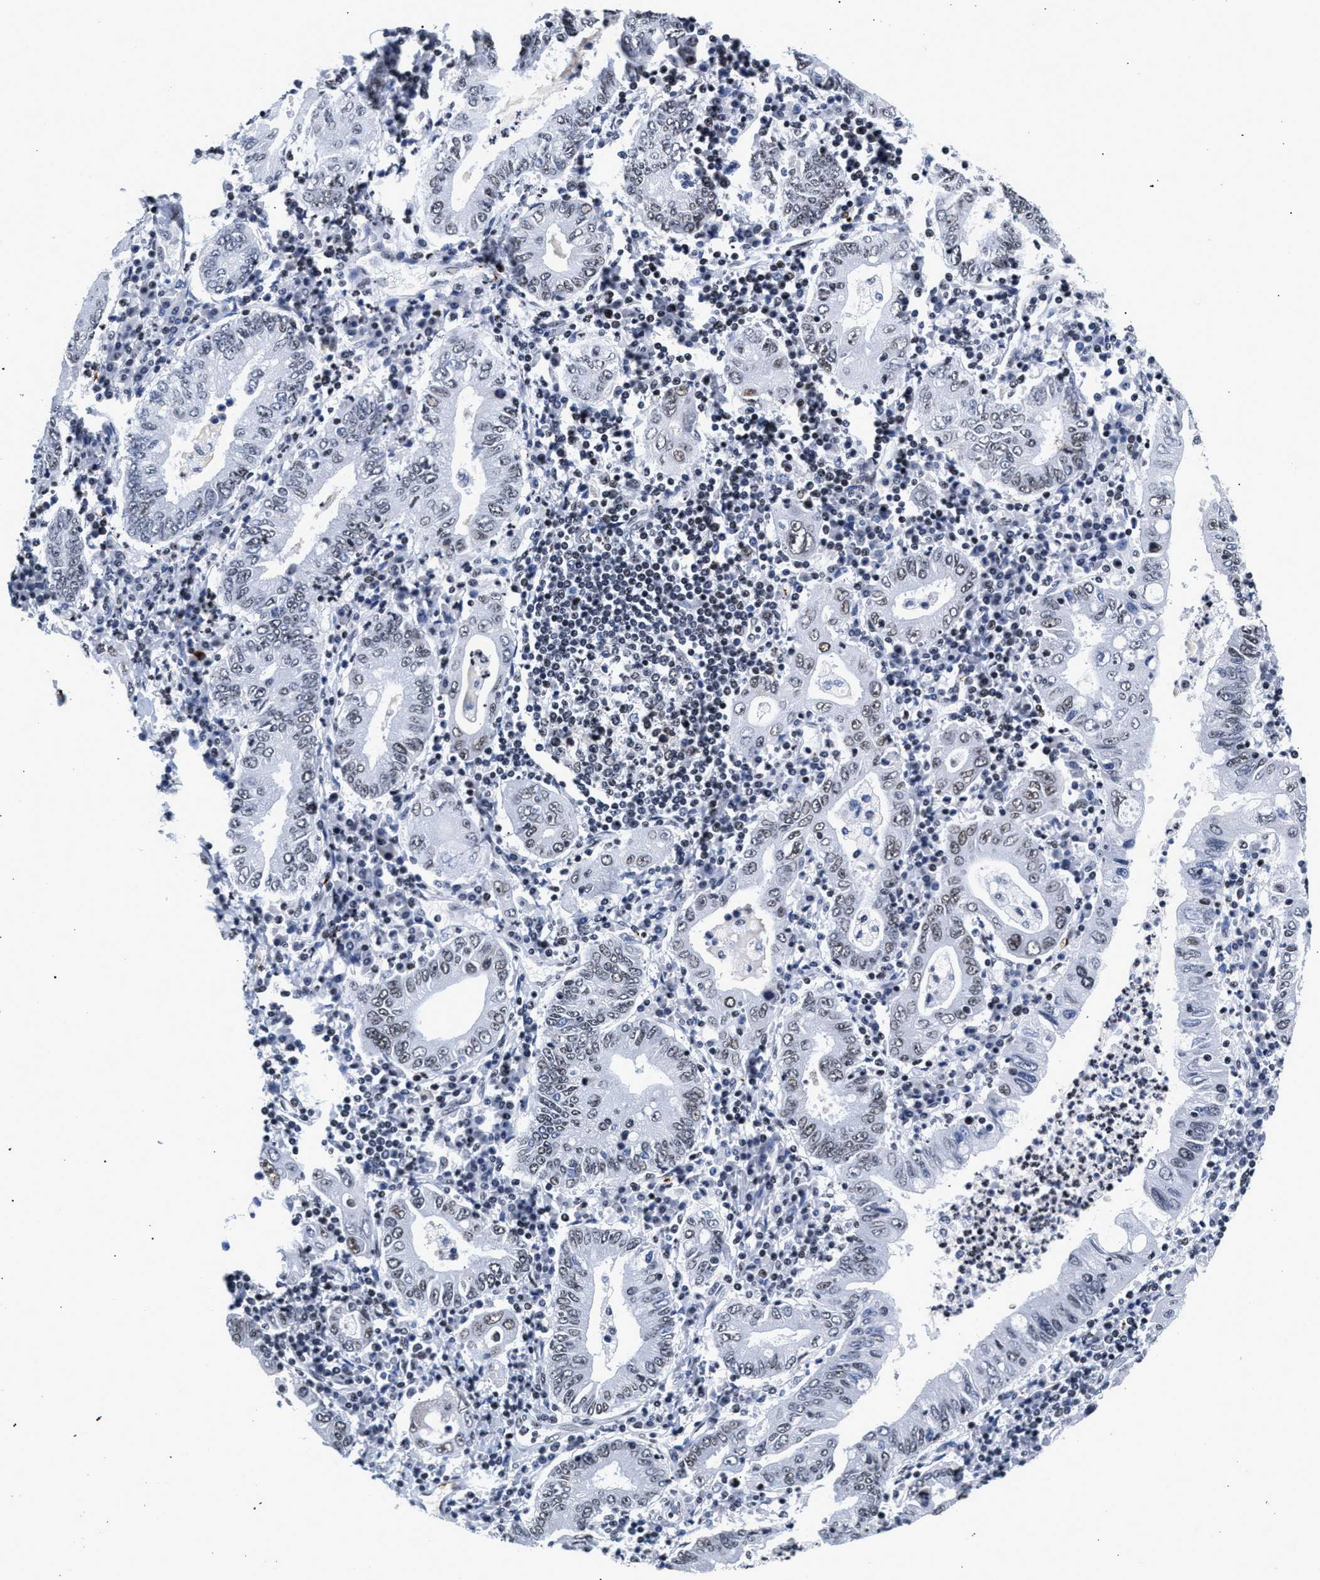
{"staining": {"intensity": "weak", "quantity": "<25%", "location": "nuclear"}, "tissue": "stomach cancer", "cell_type": "Tumor cells", "image_type": "cancer", "snomed": [{"axis": "morphology", "description": "Normal tissue, NOS"}, {"axis": "morphology", "description": "Adenocarcinoma, NOS"}, {"axis": "topography", "description": "Esophagus"}, {"axis": "topography", "description": "Stomach, upper"}, {"axis": "topography", "description": "Peripheral nerve tissue"}], "caption": "IHC micrograph of human stomach adenocarcinoma stained for a protein (brown), which displays no expression in tumor cells. Nuclei are stained in blue.", "gene": "RAD21", "patient": {"sex": "male", "age": 62}}